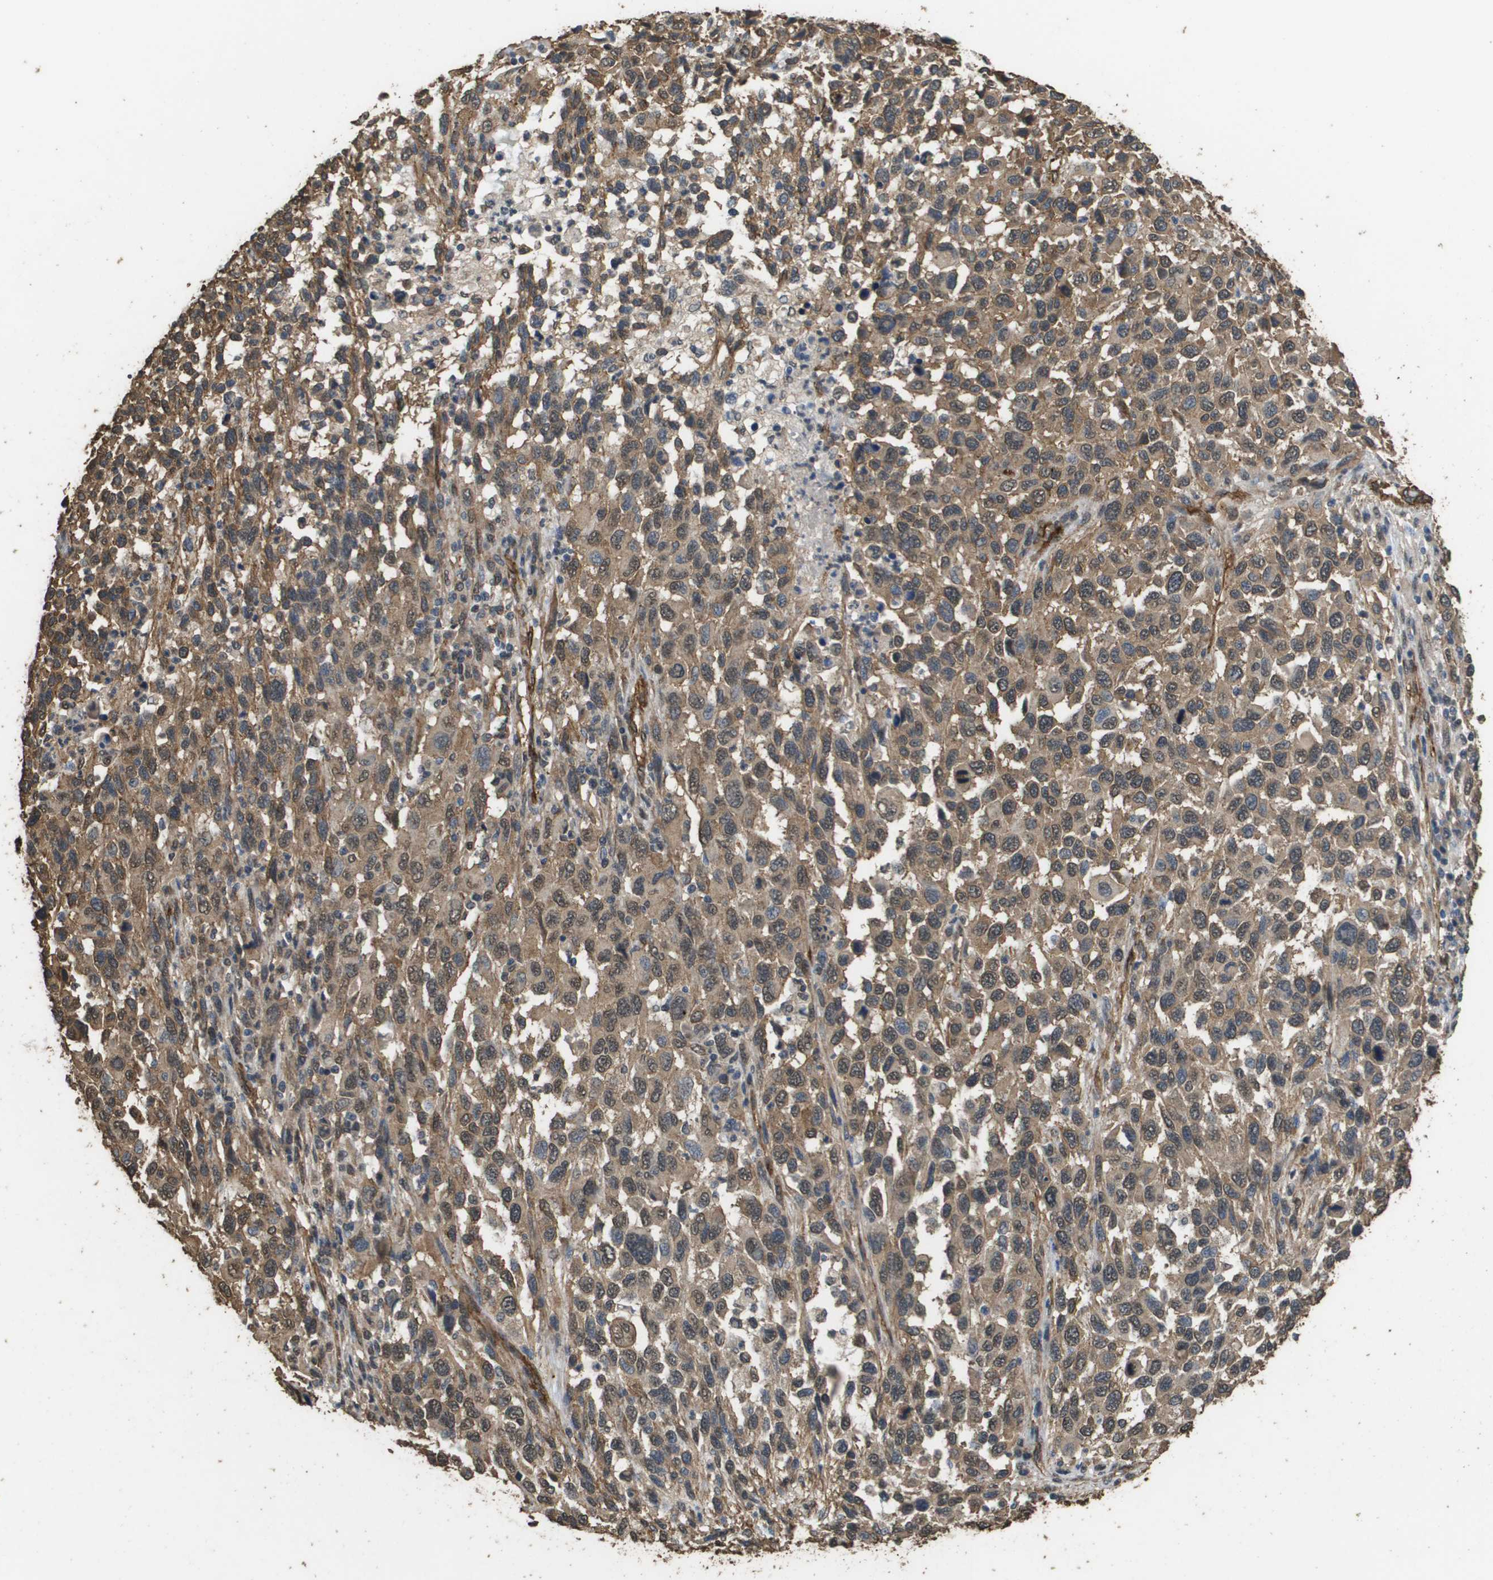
{"staining": {"intensity": "moderate", "quantity": ">75%", "location": "cytoplasmic/membranous,nuclear"}, "tissue": "melanoma", "cell_type": "Tumor cells", "image_type": "cancer", "snomed": [{"axis": "morphology", "description": "Malignant melanoma, Metastatic site"}, {"axis": "topography", "description": "Lymph node"}], "caption": "Tumor cells show medium levels of moderate cytoplasmic/membranous and nuclear positivity in approximately >75% of cells in malignant melanoma (metastatic site). (DAB IHC with brightfield microscopy, high magnification).", "gene": "AAMP", "patient": {"sex": "male", "age": 61}}